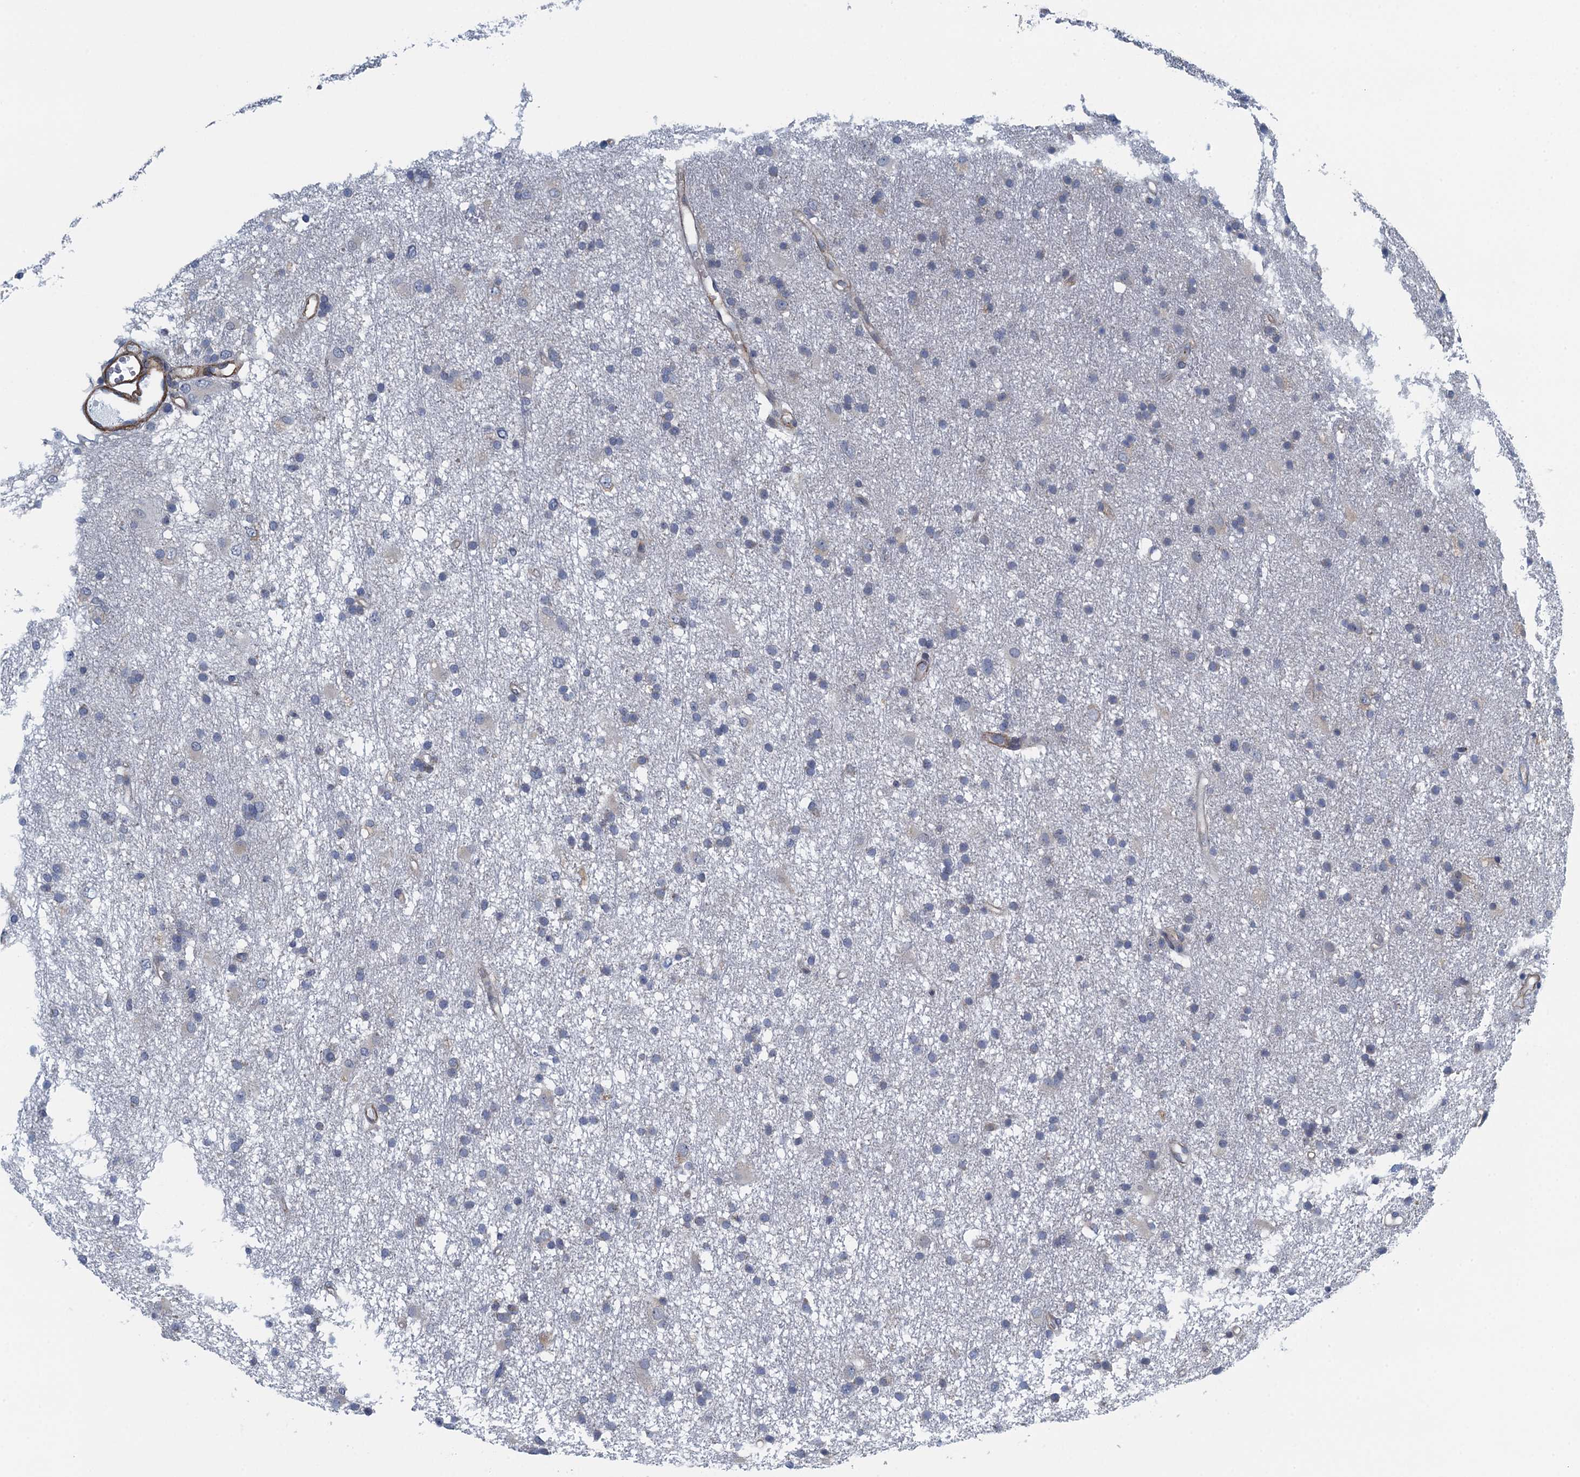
{"staining": {"intensity": "negative", "quantity": "none", "location": "none"}, "tissue": "glioma", "cell_type": "Tumor cells", "image_type": "cancer", "snomed": [{"axis": "morphology", "description": "Glioma, malignant, High grade"}, {"axis": "topography", "description": "Brain"}], "caption": "This is an immunohistochemistry micrograph of malignant glioma (high-grade). There is no expression in tumor cells.", "gene": "ALG2", "patient": {"sex": "male", "age": 77}}